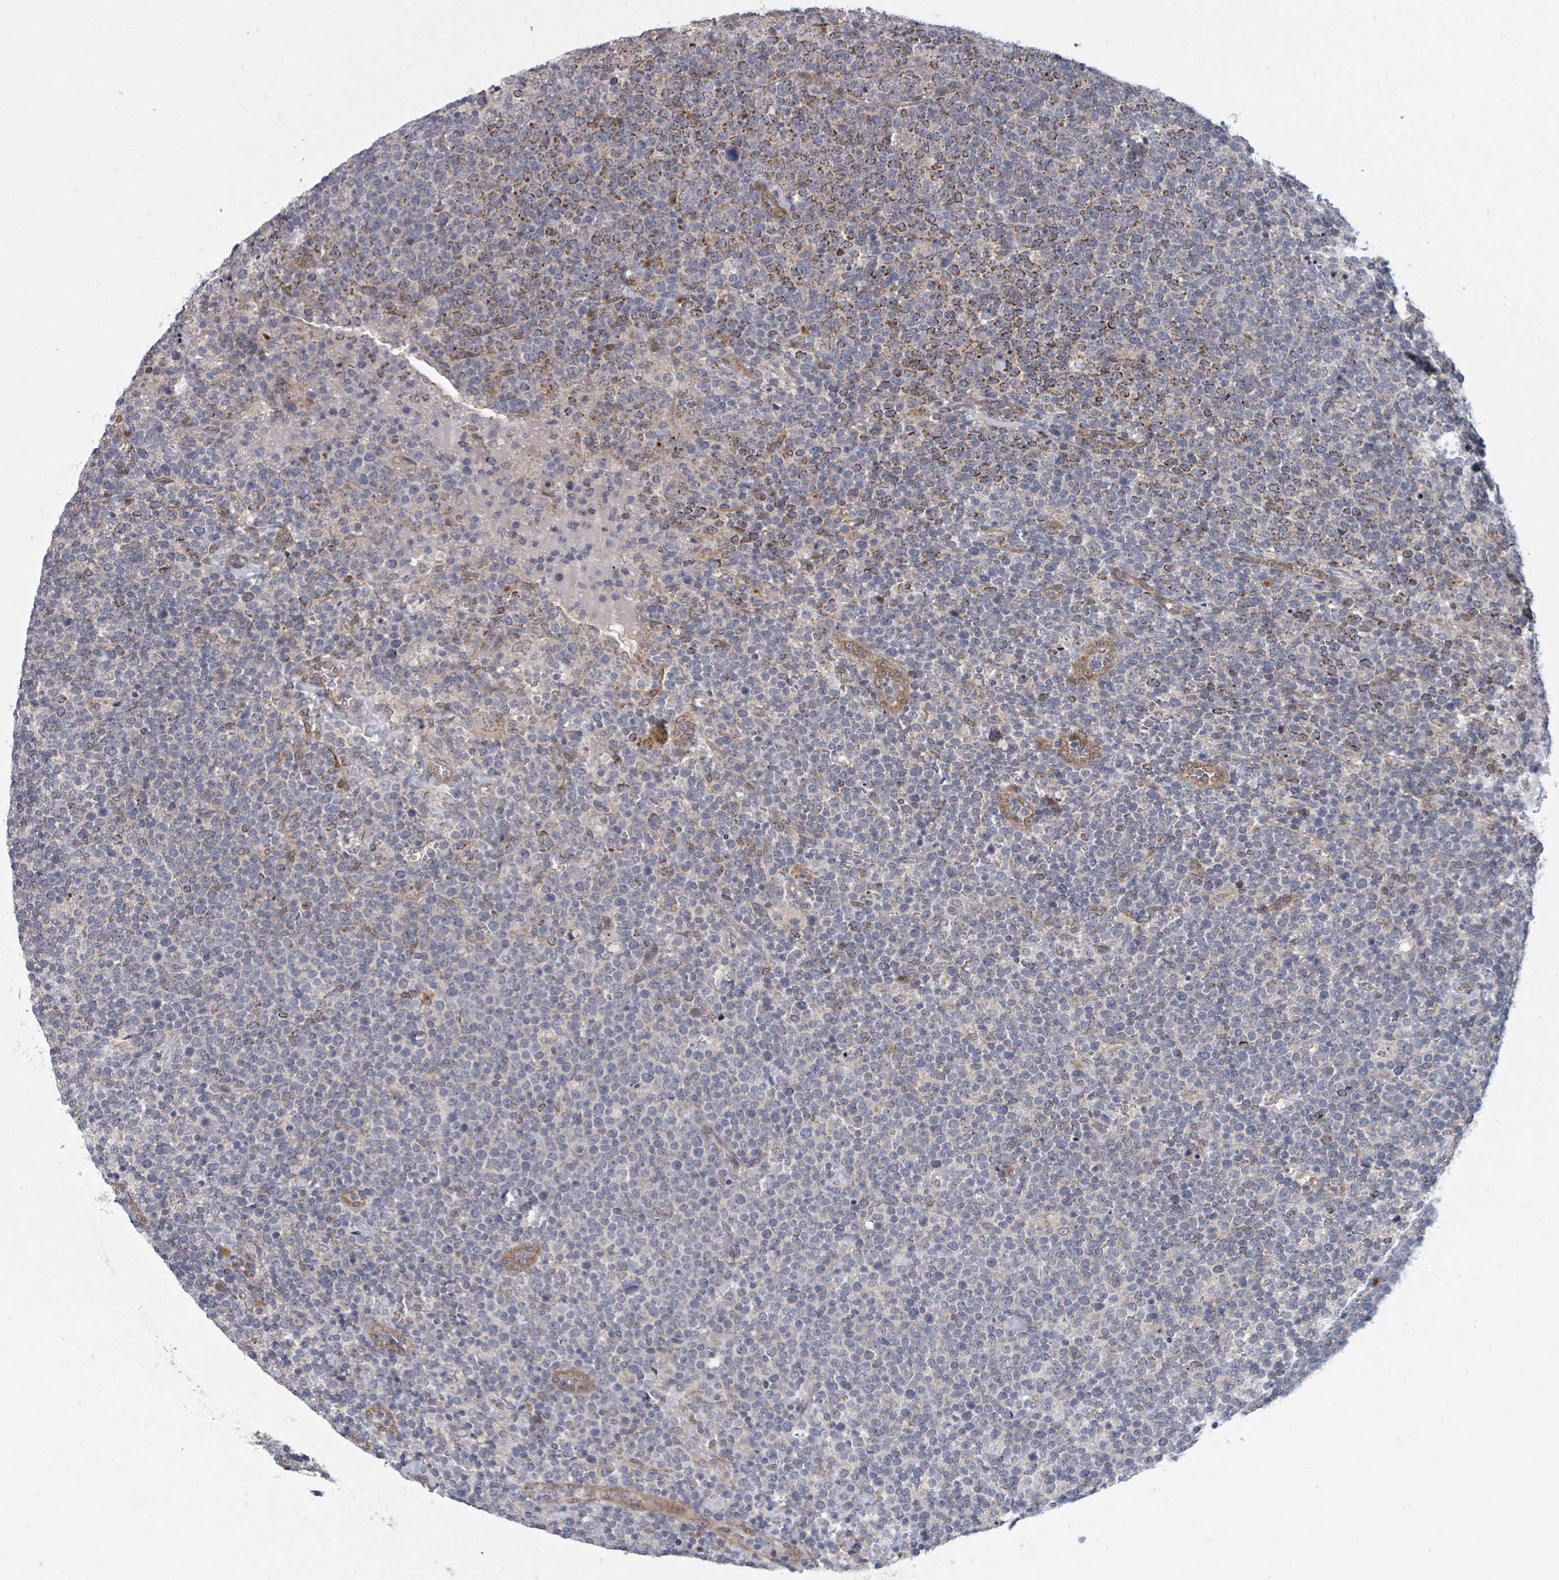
{"staining": {"intensity": "moderate", "quantity": "<25%", "location": "cytoplasmic/membranous"}, "tissue": "lymphoma", "cell_type": "Tumor cells", "image_type": "cancer", "snomed": [{"axis": "morphology", "description": "Malignant lymphoma, non-Hodgkin's type, High grade"}, {"axis": "topography", "description": "Lymph node"}], "caption": "Moderate cytoplasmic/membranous staining is identified in approximately <25% of tumor cells in high-grade malignant lymphoma, non-Hodgkin's type.", "gene": "FKBP1A", "patient": {"sex": "male", "age": 61}}